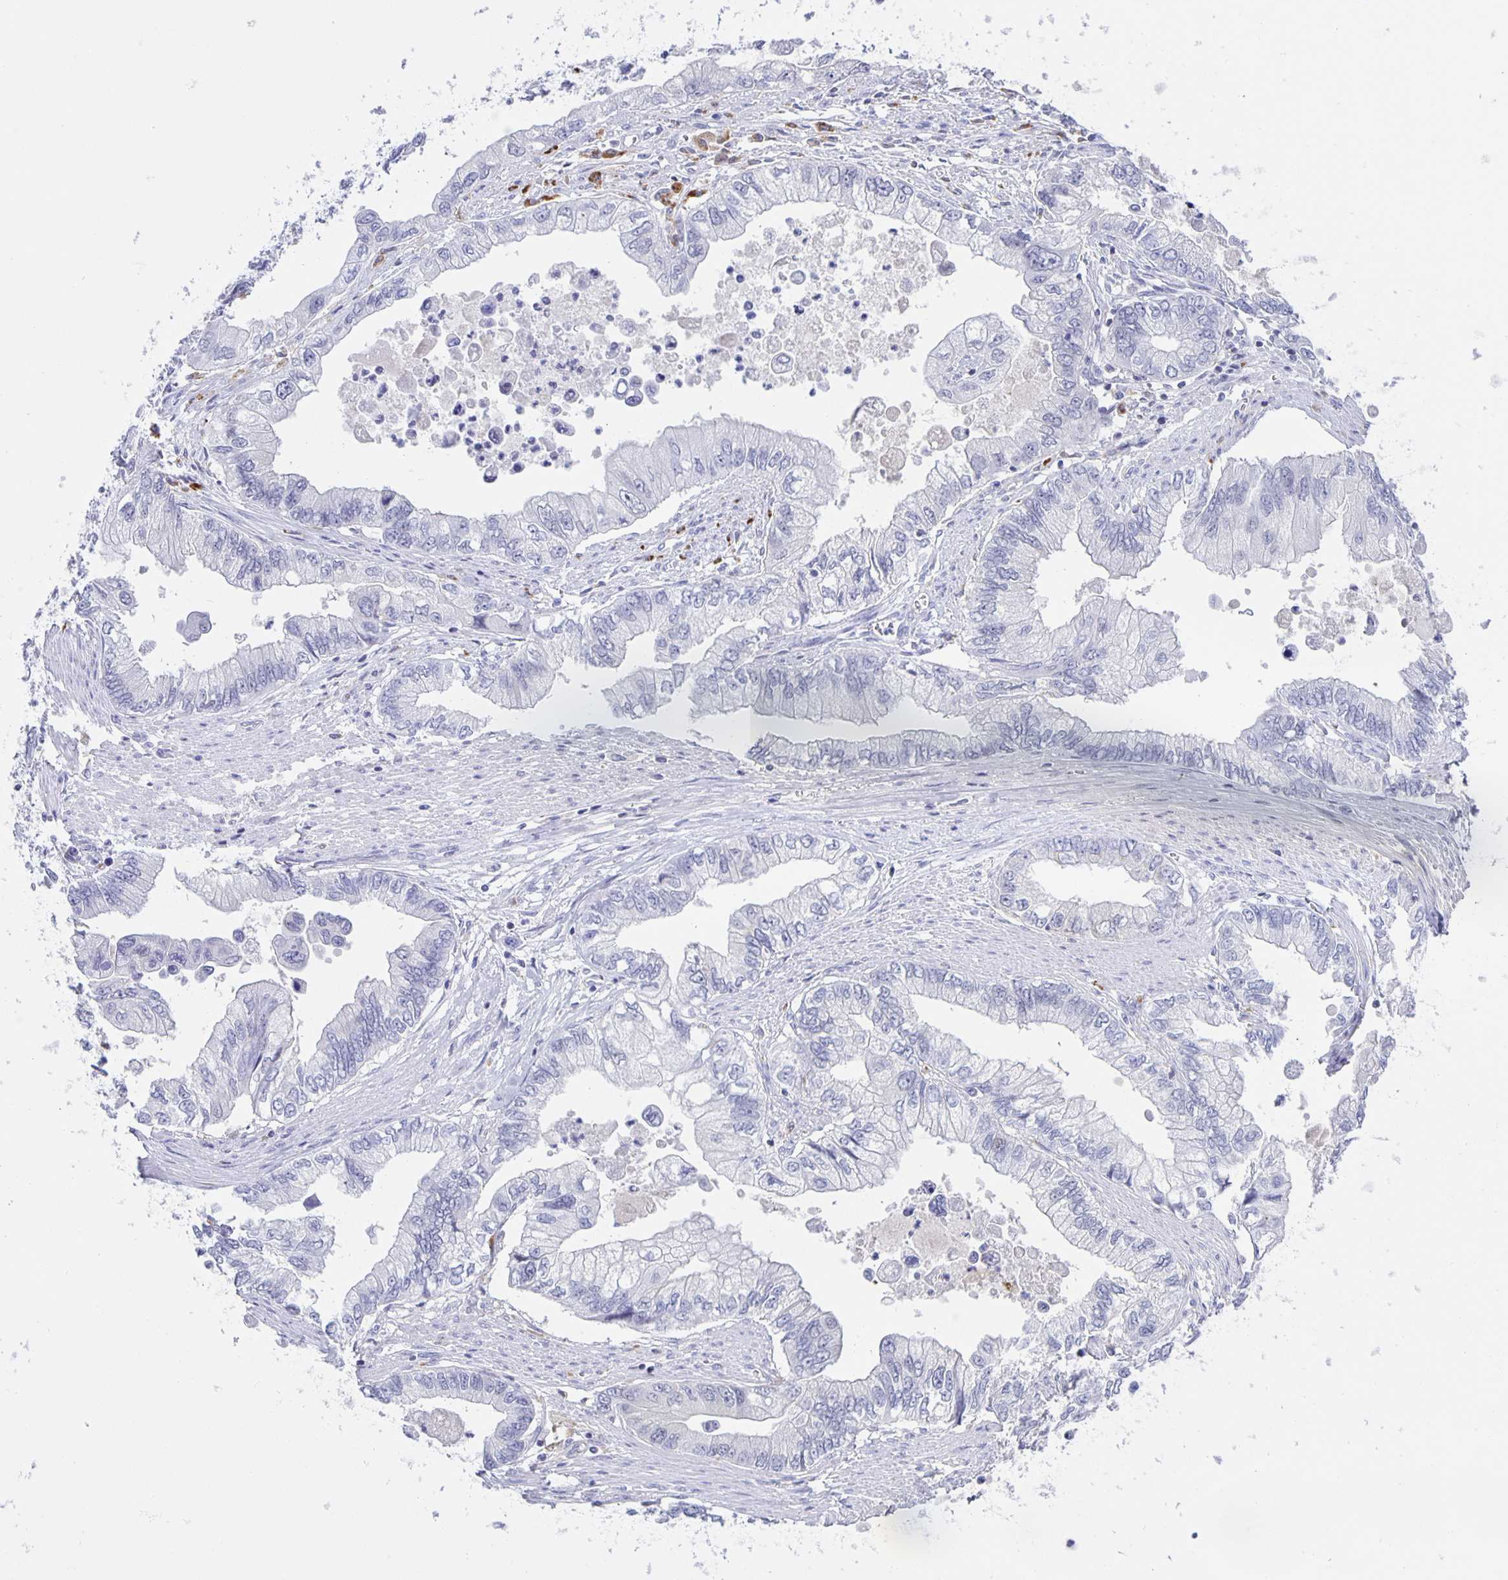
{"staining": {"intensity": "negative", "quantity": "none", "location": "none"}, "tissue": "stomach cancer", "cell_type": "Tumor cells", "image_type": "cancer", "snomed": [{"axis": "morphology", "description": "Adenocarcinoma, NOS"}, {"axis": "topography", "description": "Pancreas"}, {"axis": "topography", "description": "Stomach, upper"}], "caption": "High magnification brightfield microscopy of stomach adenocarcinoma stained with DAB (3,3'-diaminobenzidine) (brown) and counterstained with hematoxylin (blue): tumor cells show no significant expression.", "gene": "LIPA", "patient": {"sex": "male", "age": 77}}